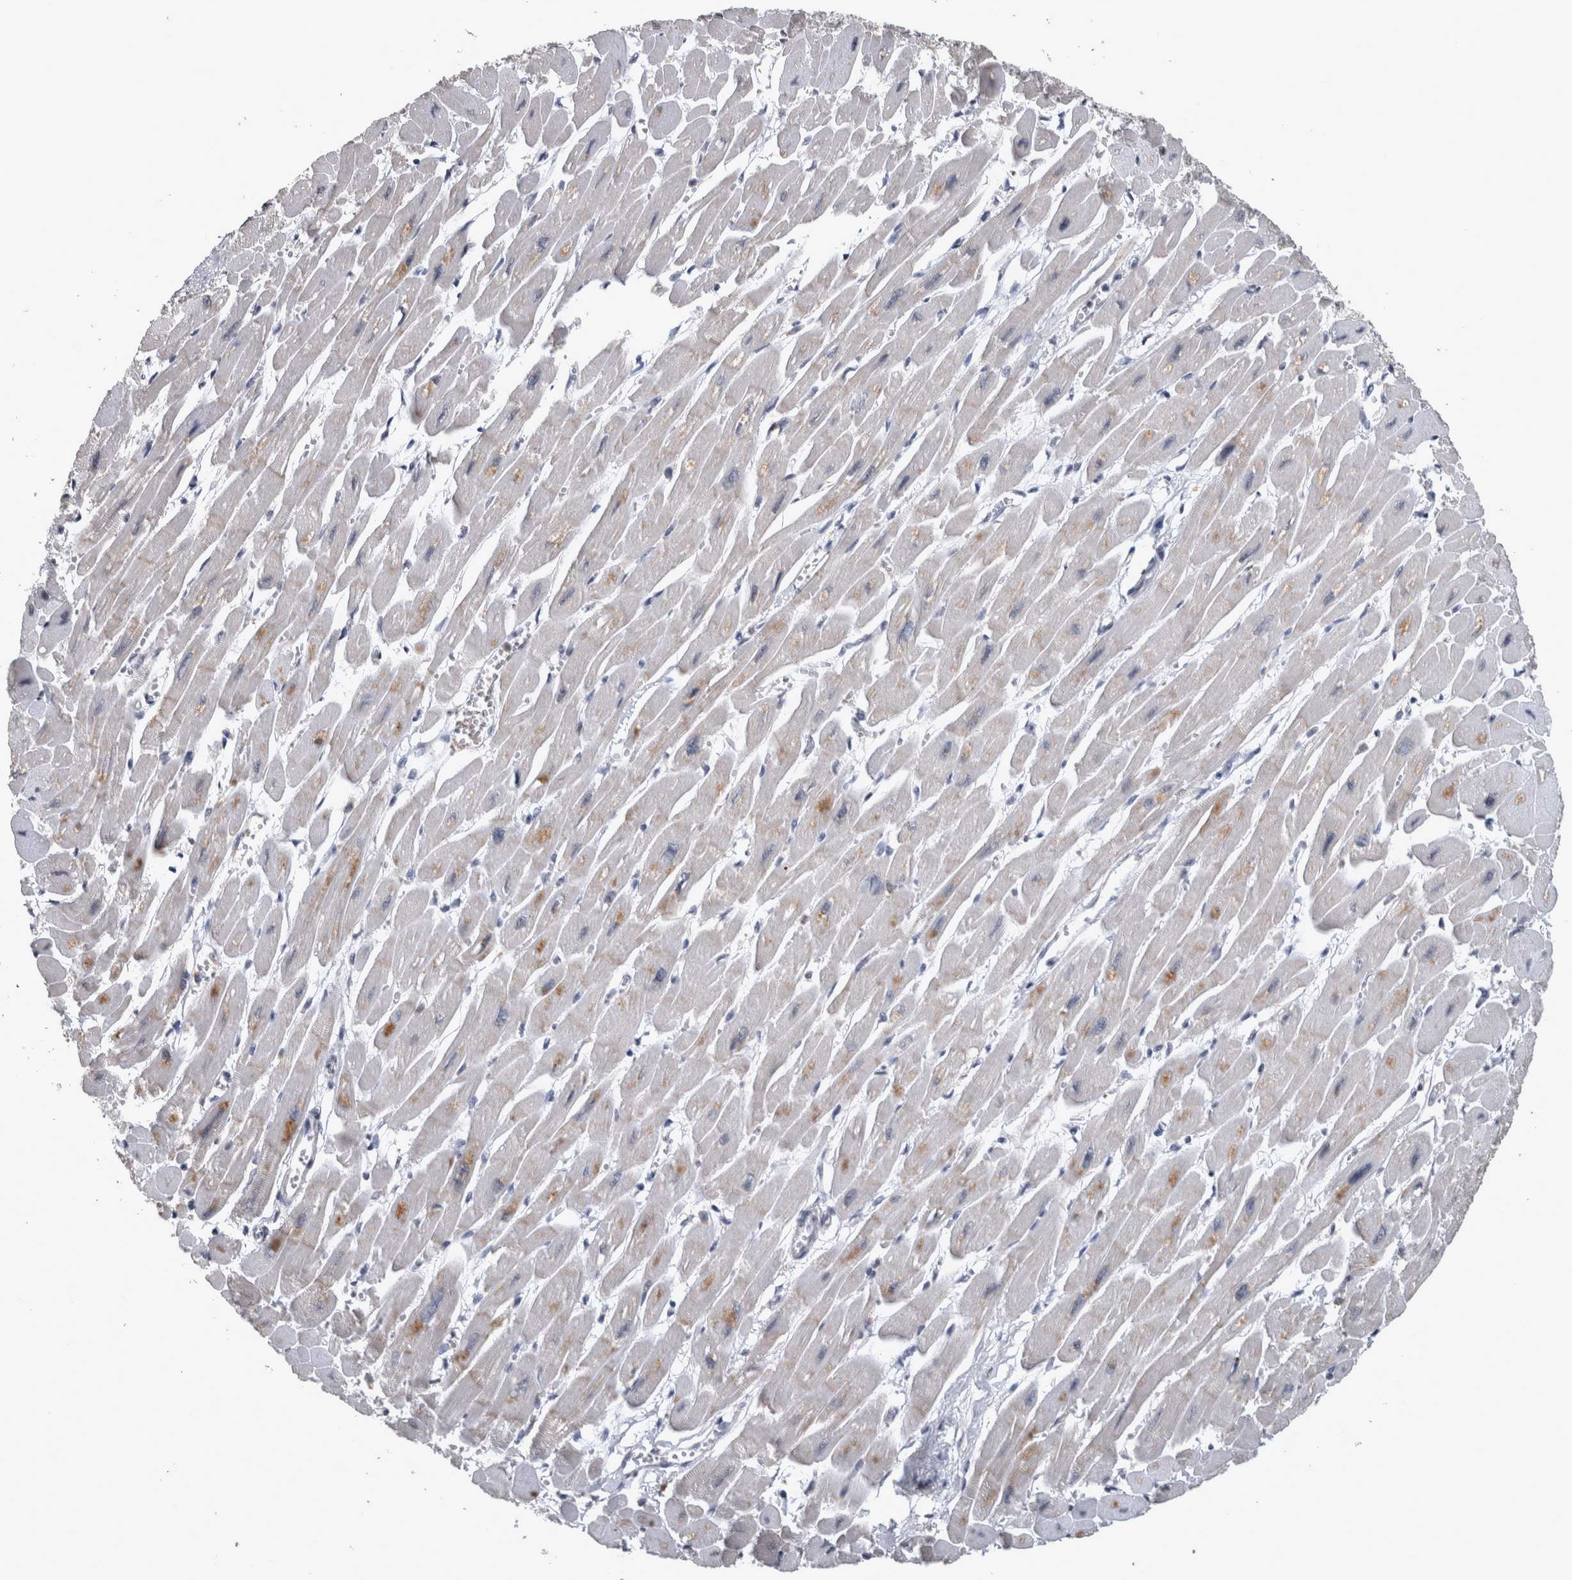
{"staining": {"intensity": "moderate", "quantity": "<25%", "location": "cytoplasmic/membranous"}, "tissue": "heart muscle", "cell_type": "Cardiomyocytes", "image_type": "normal", "snomed": [{"axis": "morphology", "description": "Normal tissue, NOS"}, {"axis": "topography", "description": "Heart"}], "caption": "DAB immunohistochemical staining of normal heart muscle exhibits moderate cytoplasmic/membranous protein staining in about <25% of cardiomyocytes.", "gene": "WNT7A", "patient": {"sex": "female", "age": 54}}